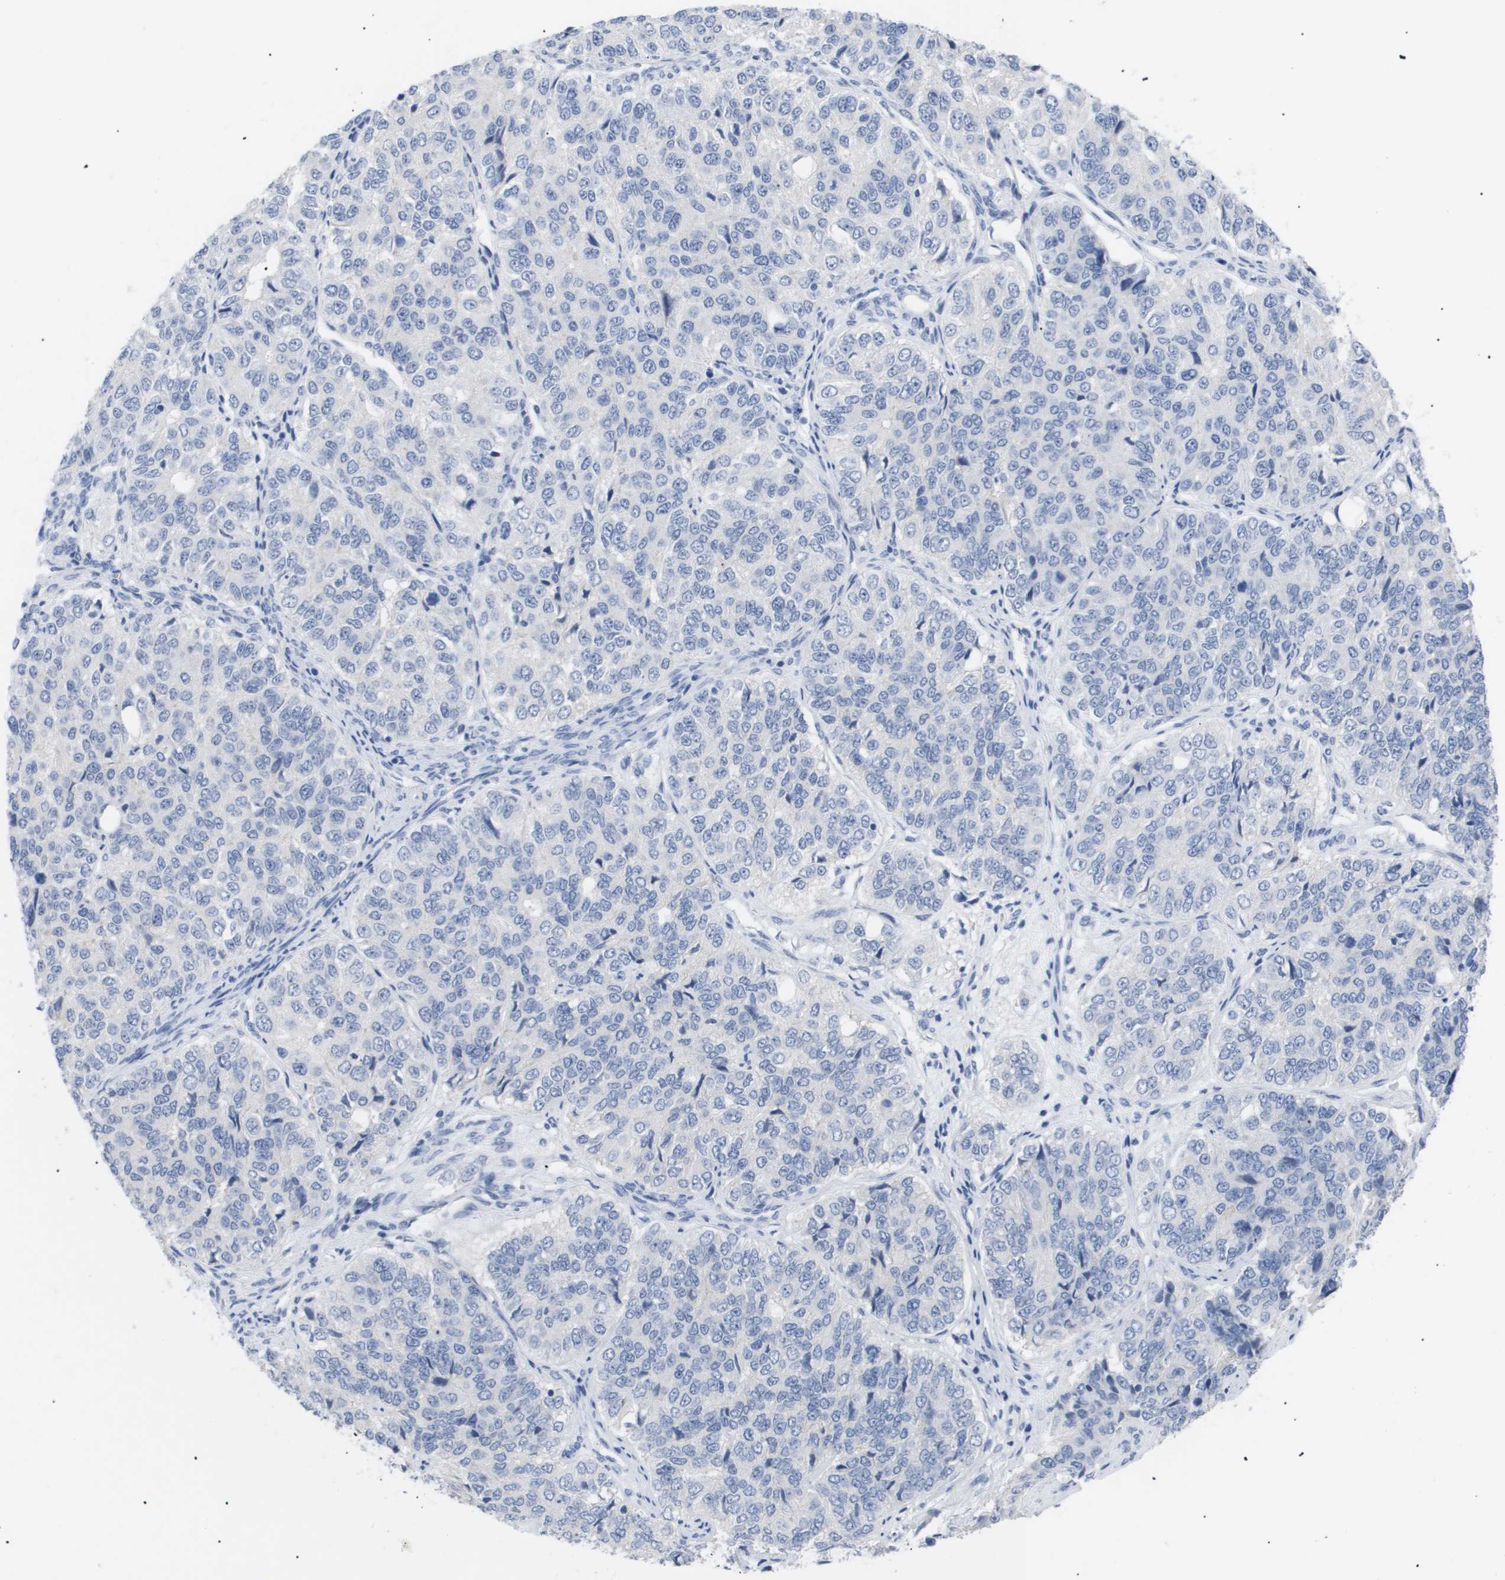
{"staining": {"intensity": "negative", "quantity": "none", "location": "none"}, "tissue": "ovarian cancer", "cell_type": "Tumor cells", "image_type": "cancer", "snomed": [{"axis": "morphology", "description": "Carcinoma, endometroid"}, {"axis": "topography", "description": "Ovary"}], "caption": "Immunohistochemistry (IHC) histopathology image of human ovarian endometroid carcinoma stained for a protein (brown), which exhibits no expression in tumor cells. Nuclei are stained in blue.", "gene": "CAV3", "patient": {"sex": "female", "age": 51}}